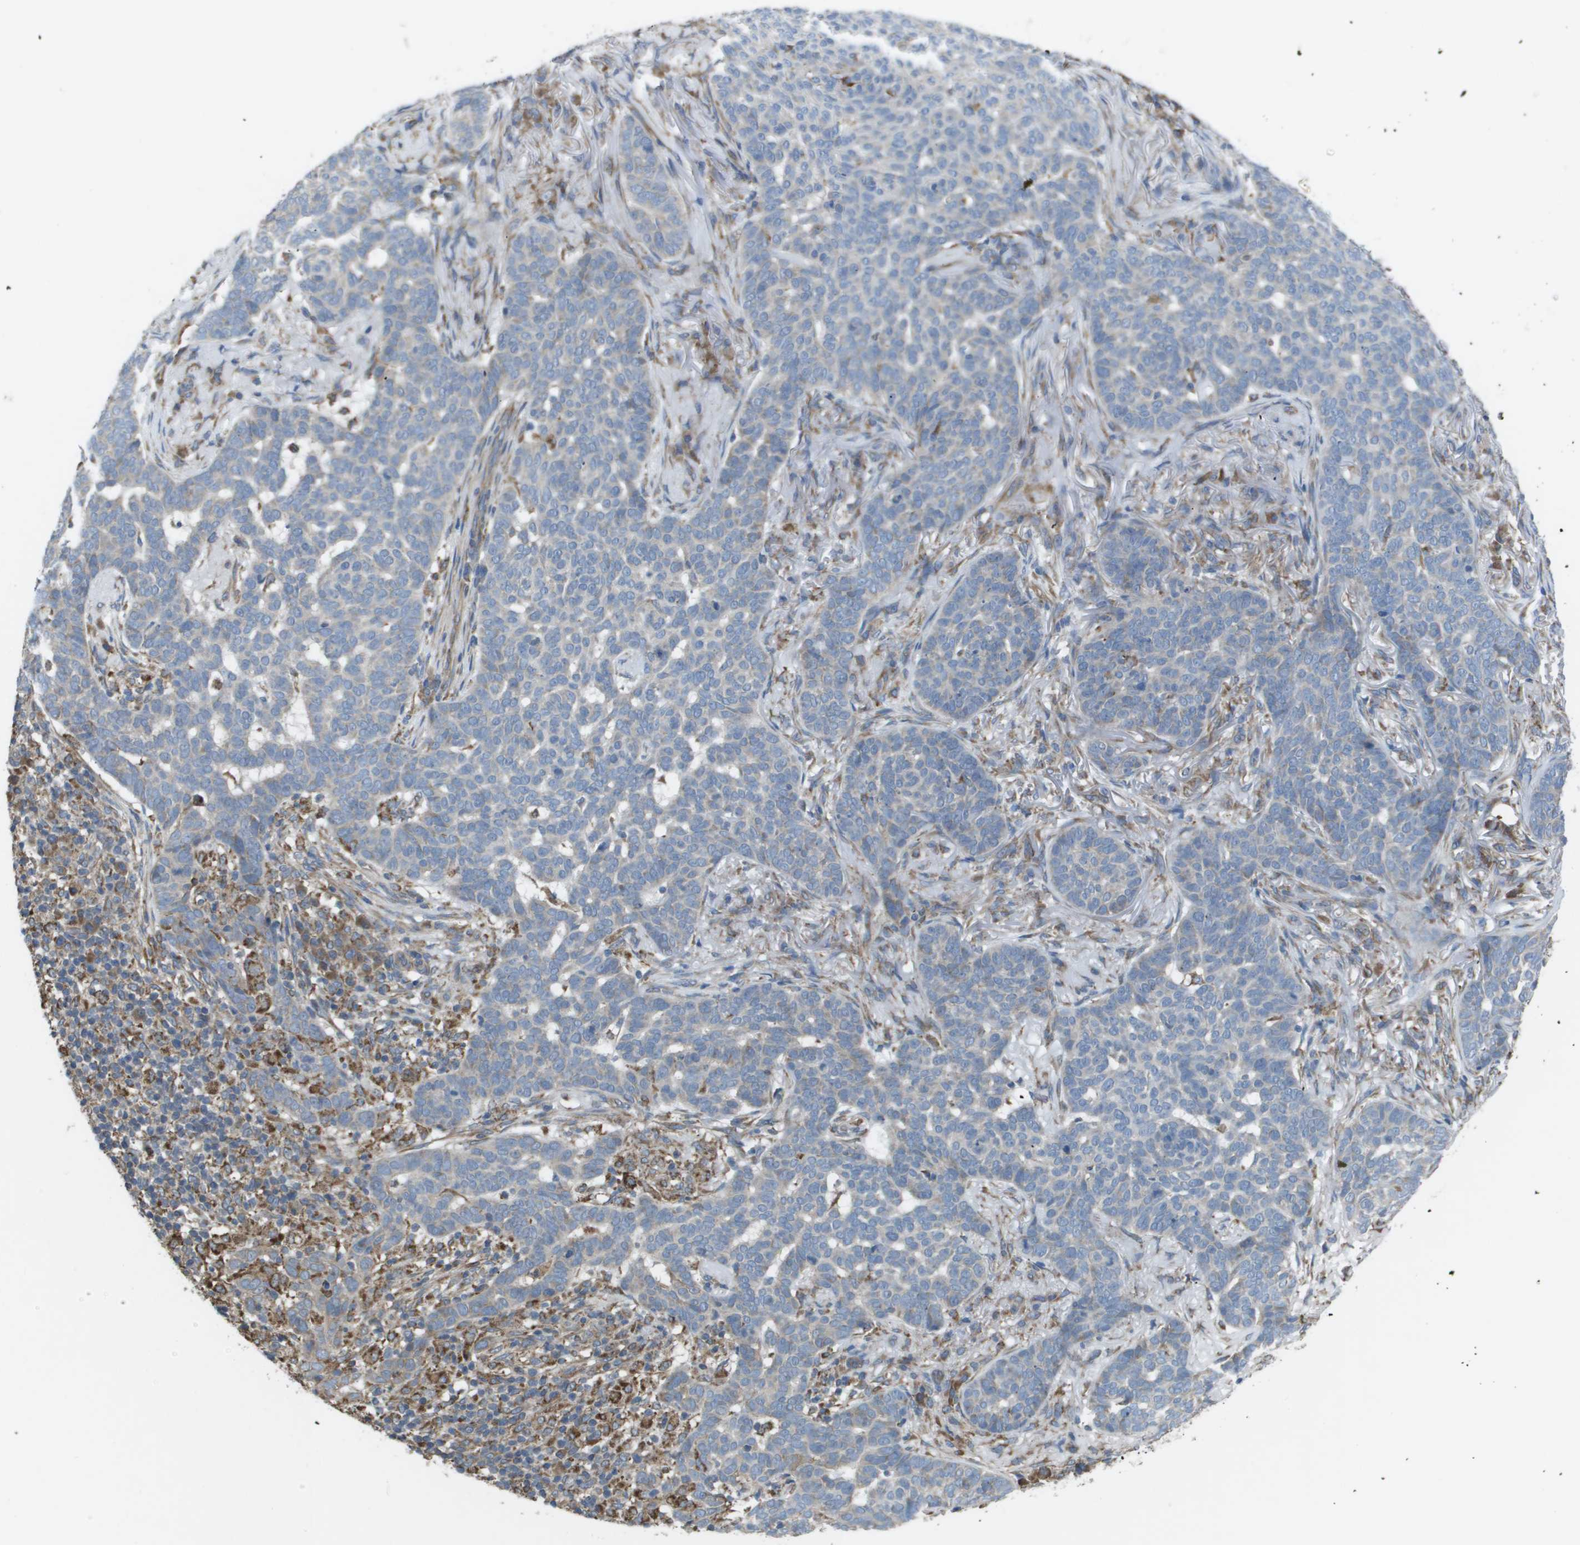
{"staining": {"intensity": "weak", "quantity": "<25%", "location": "cytoplasmic/membranous"}, "tissue": "skin cancer", "cell_type": "Tumor cells", "image_type": "cancer", "snomed": [{"axis": "morphology", "description": "Basal cell carcinoma"}, {"axis": "topography", "description": "Skin"}], "caption": "Histopathology image shows no protein positivity in tumor cells of basal cell carcinoma (skin) tissue.", "gene": "CLCN2", "patient": {"sex": "male", "age": 85}}